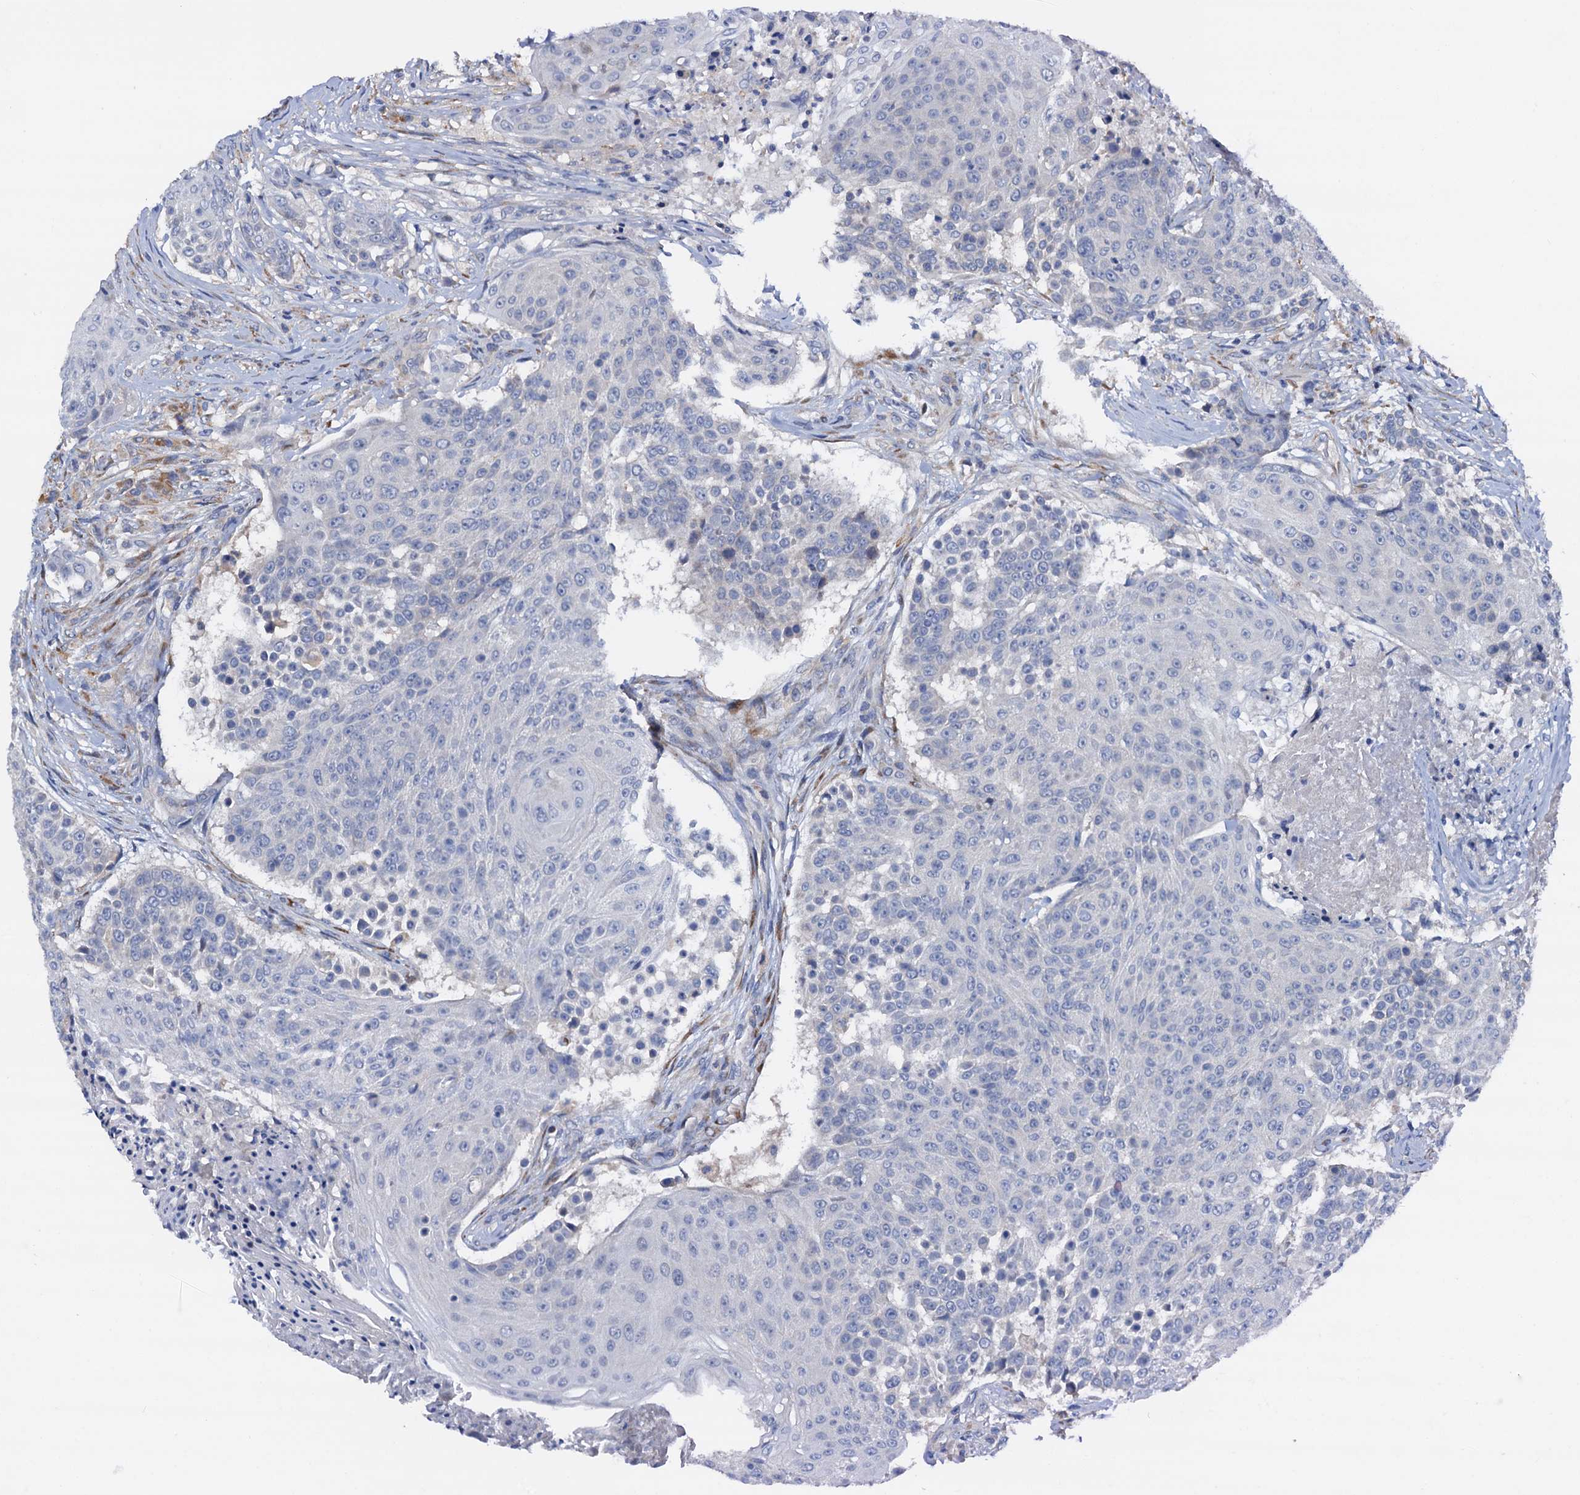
{"staining": {"intensity": "negative", "quantity": "none", "location": "none"}, "tissue": "urothelial cancer", "cell_type": "Tumor cells", "image_type": "cancer", "snomed": [{"axis": "morphology", "description": "Urothelial carcinoma, High grade"}, {"axis": "topography", "description": "Urinary bladder"}], "caption": "DAB immunohistochemical staining of human urothelial carcinoma (high-grade) displays no significant staining in tumor cells. (Stains: DAB (3,3'-diaminobenzidine) immunohistochemistry with hematoxylin counter stain, Microscopy: brightfield microscopy at high magnification).", "gene": "RASSF9", "patient": {"sex": "female", "age": 63}}